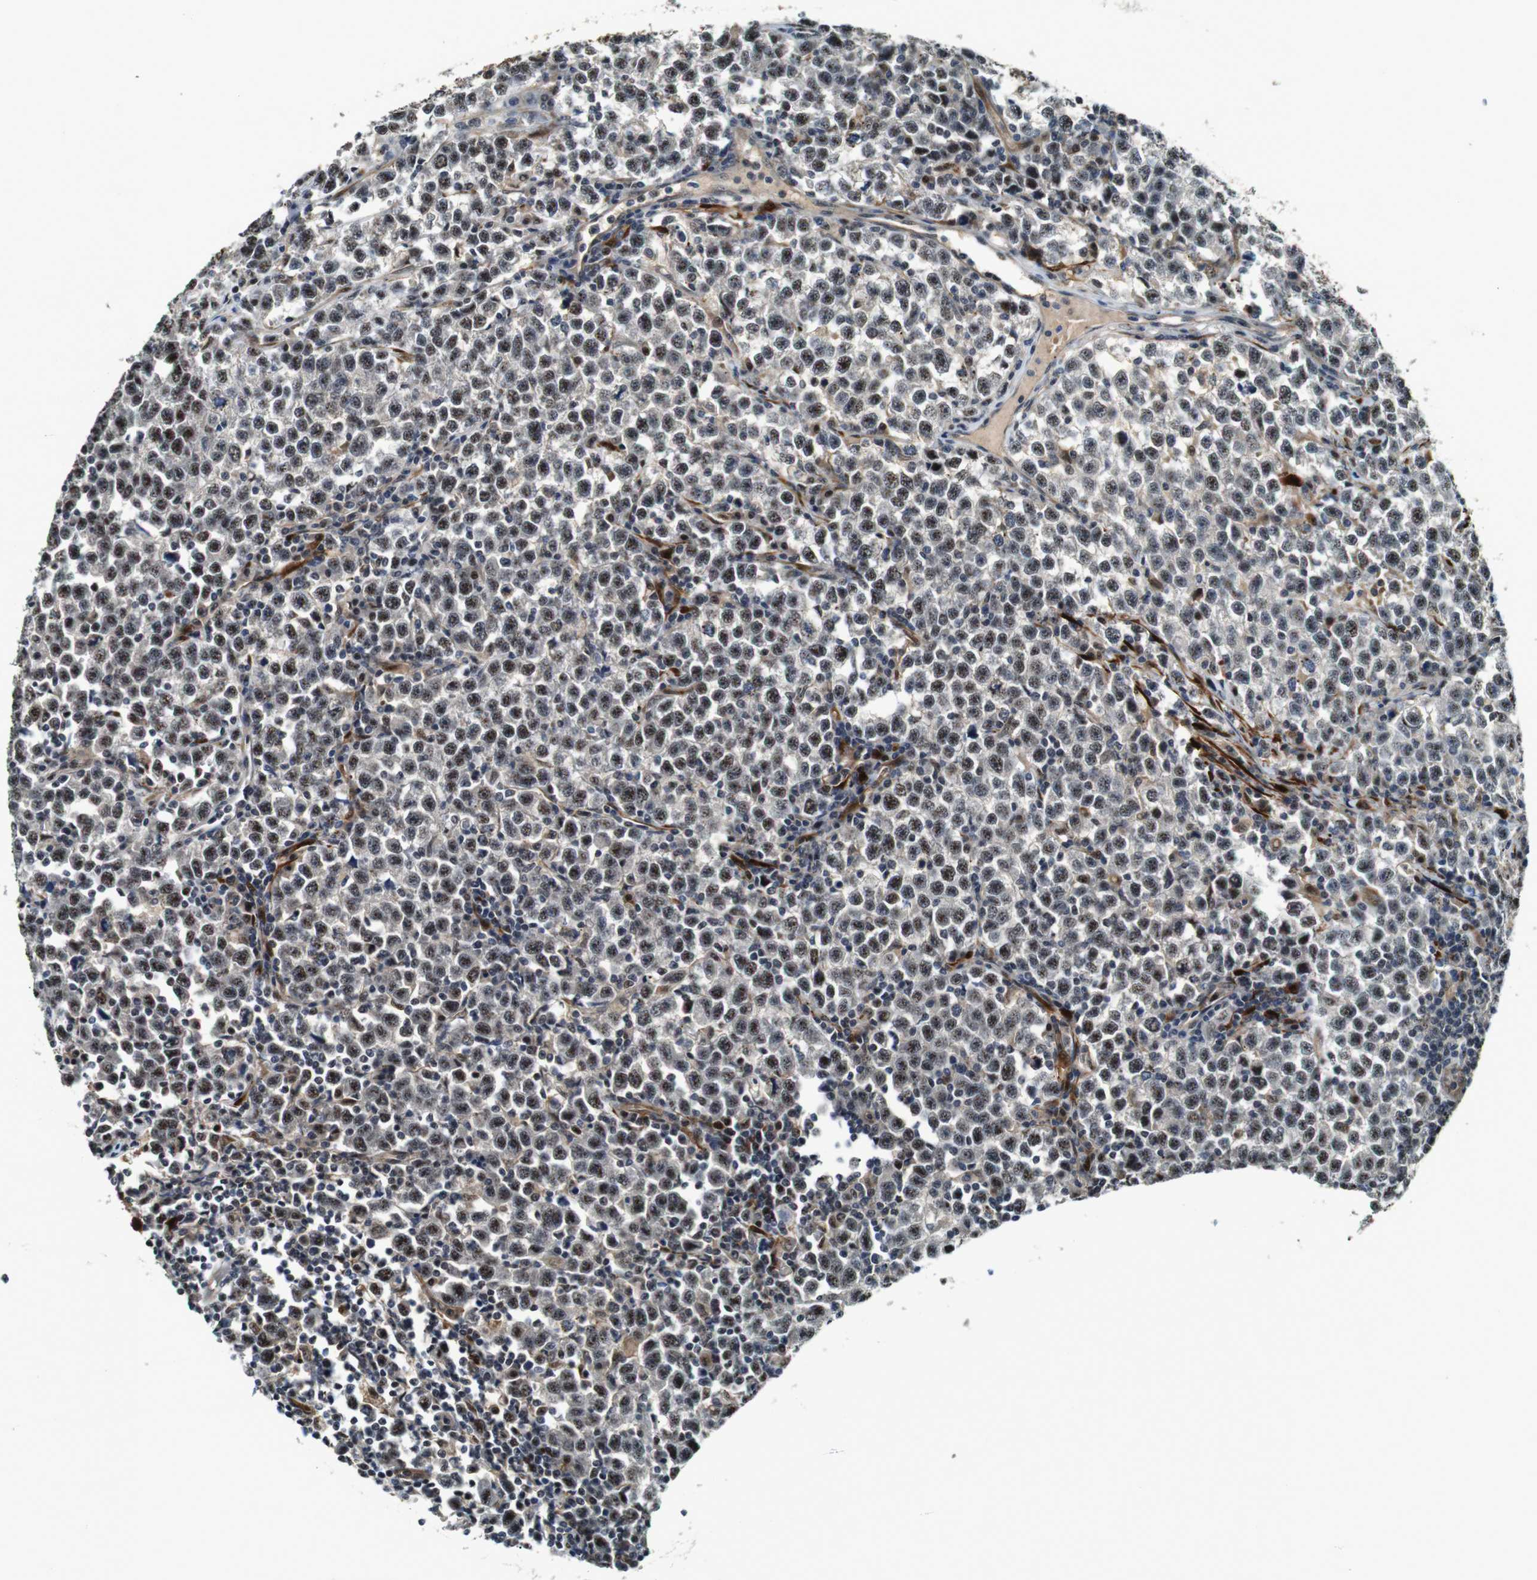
{"staining": {"intensity": "moderate", "quantity": ">75%", "location": "nuclear"}, "tissue": "testis cancer", "cell_type": "Tumor cells", "image_type": "cancer", "snomed": [{"axis": "morphology", "description": "Seminoma, NOS"}, {"axis": "topography", "description": "Testis"}], "caption": "IHC (DAB) staining of human seminoma (testis) reveals moderate nuclear protein expression in approximately >75% of tumor cells.", "gene": "LXN", "patient": {"sex": "male", "age": 43}}